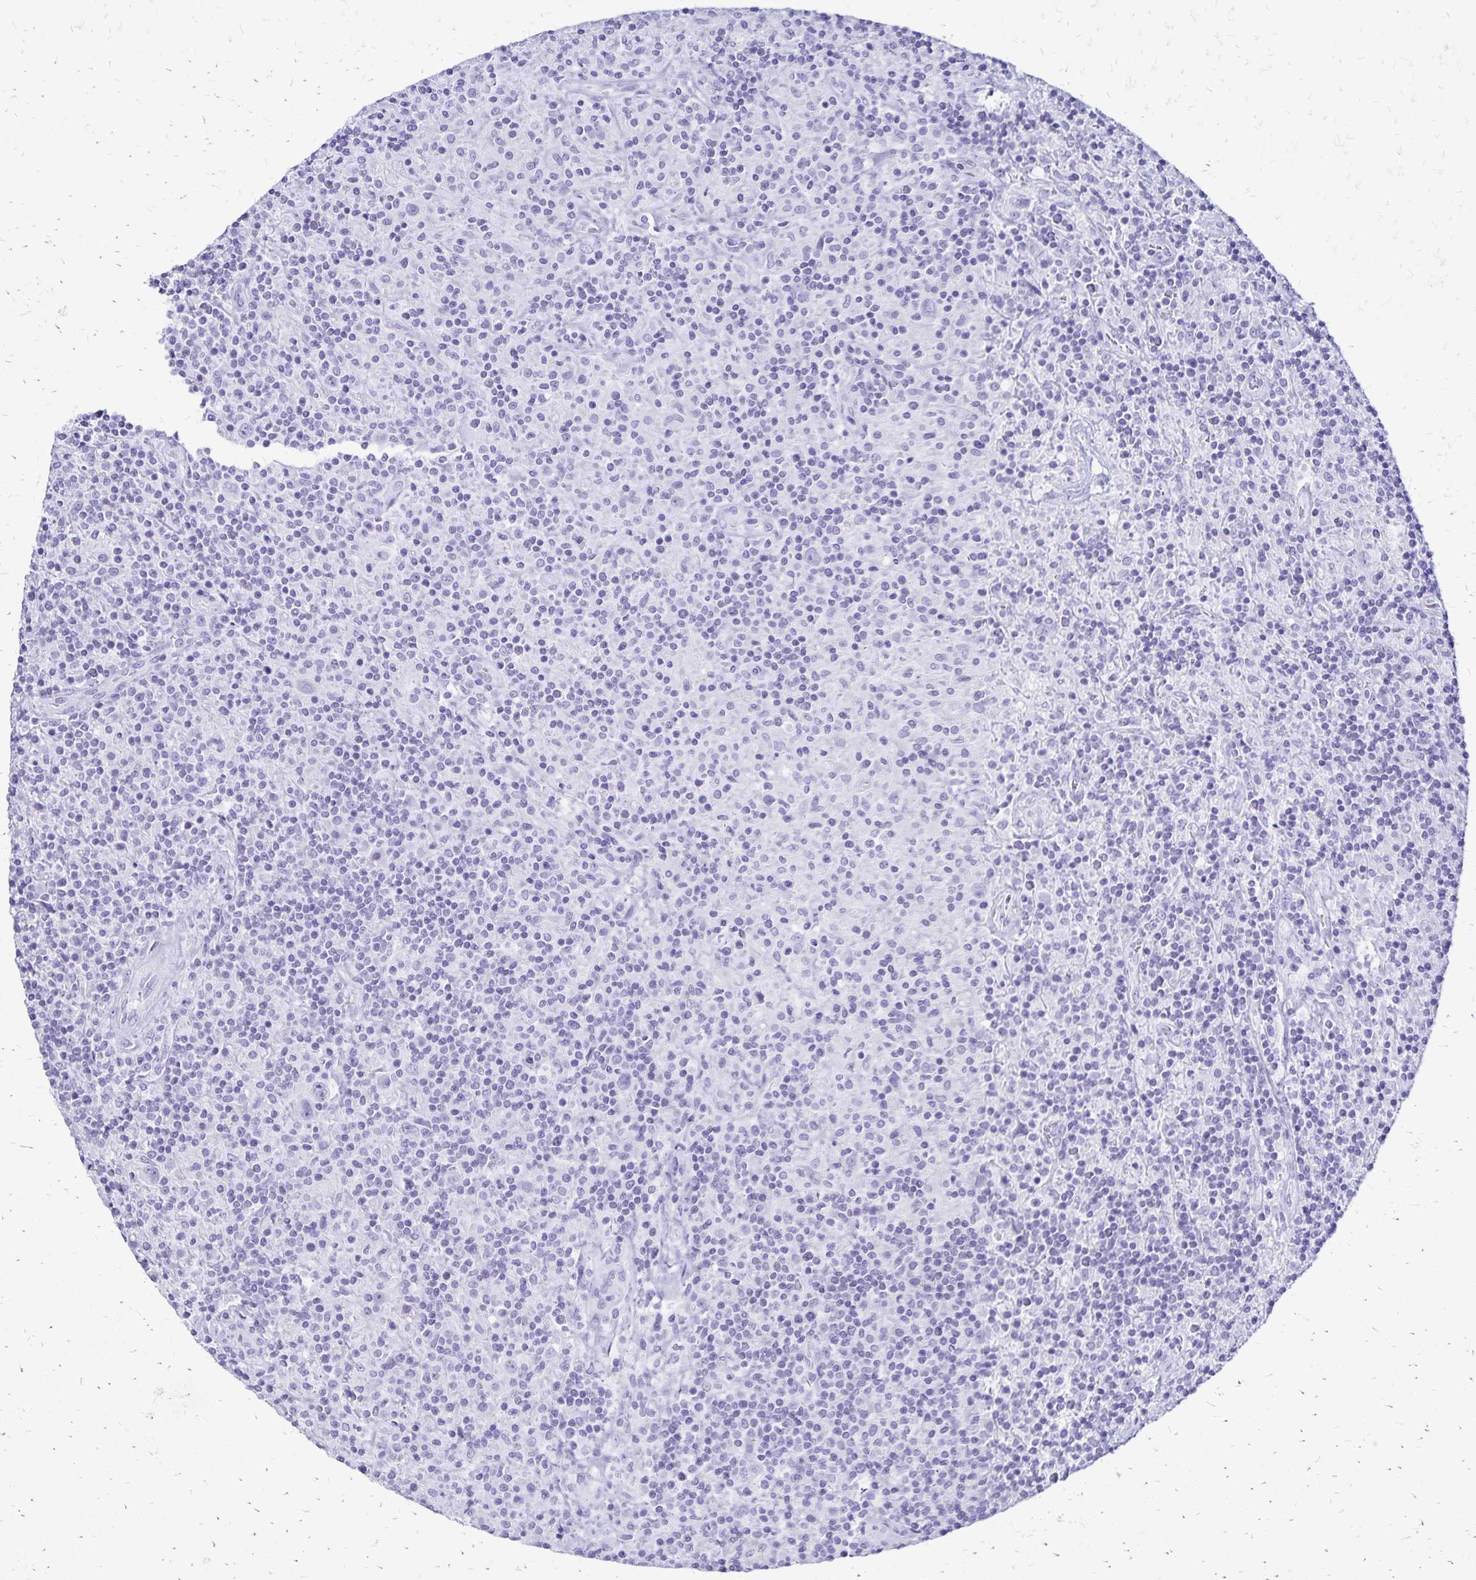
{"staining": {"intensity": "negative", "quantity": "none", "location": "none"}, "tissue": "lymphoma", "cell_type": "Tumor cells", "image_type": "cancer", "snomed": [{"axis": "morphology", "description": "Hodgkin's disease, NOS"}, {"axis": "topography", "description": "Lymph node"}], "caption": "Immunohistochemistry (IHC) photomicrograph of lymphoma stained for a protein (brown), which reveals no positivity in tumor cells. (Brightfield microscopy of DAB (3,3'-diaminobenzidine) immunohistochemistry at high magnification).", "gene": "LIN28B", "patient": {"sex": "male", "age": 70}}